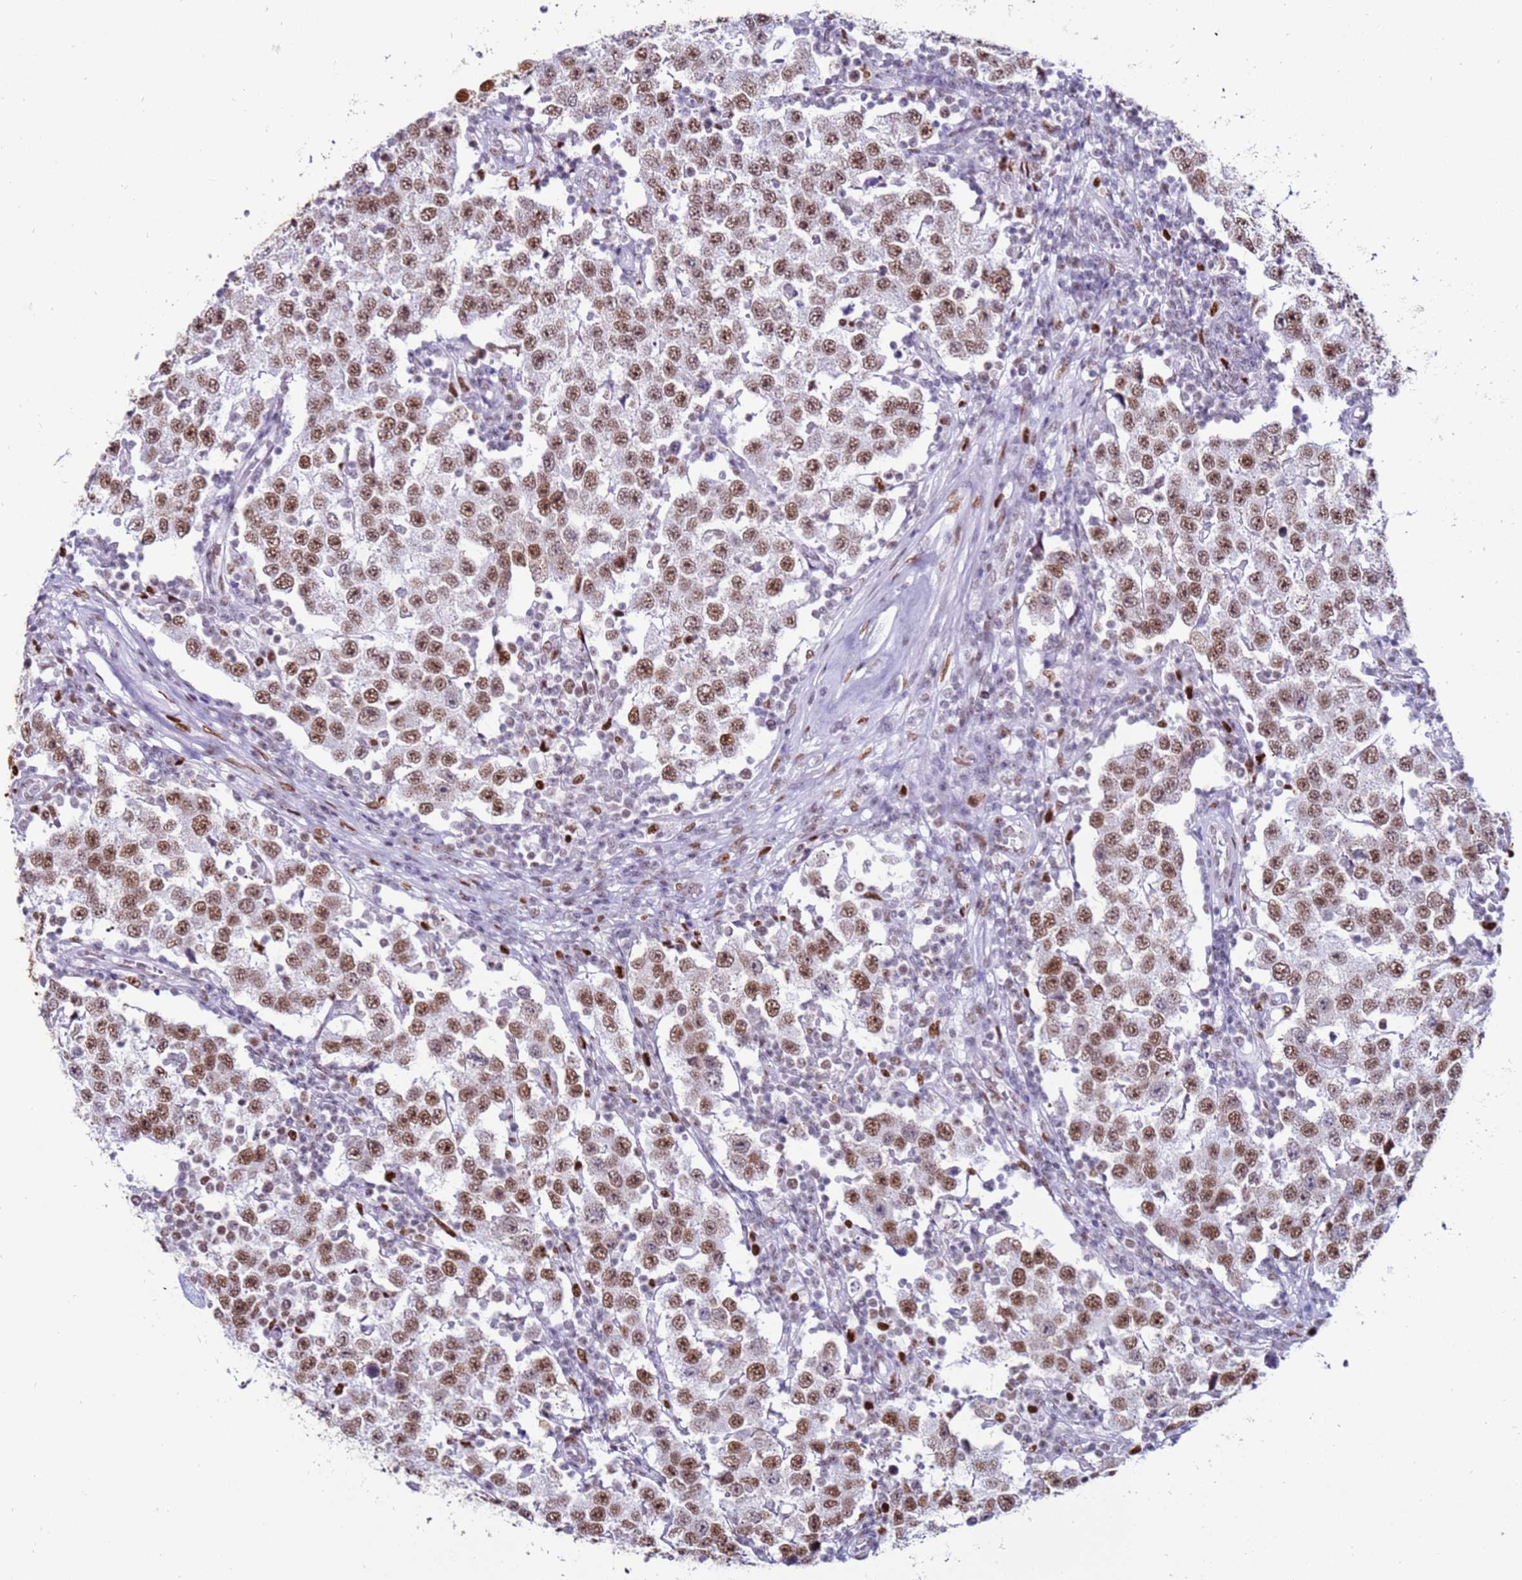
{"staining": {"intensity": "moderate", "quantity": ">75%", "location": "nuclear"}, "tissue": "testis cancer", "cell_type": "Tumor cells", "image_type": "cancer", "snomed": [{"axis": "morphology", "description": "Seminoma, NOS"}, {"axis": "topography", "description": "Testis"}], "caption": "This is a histology image of IHC staining of testis cancer (seminoma), which shows moderate positivity in the nuclear of tumor cells.", "gene": "KPNA4", "patient": {"sex": "male", "age": 34}}